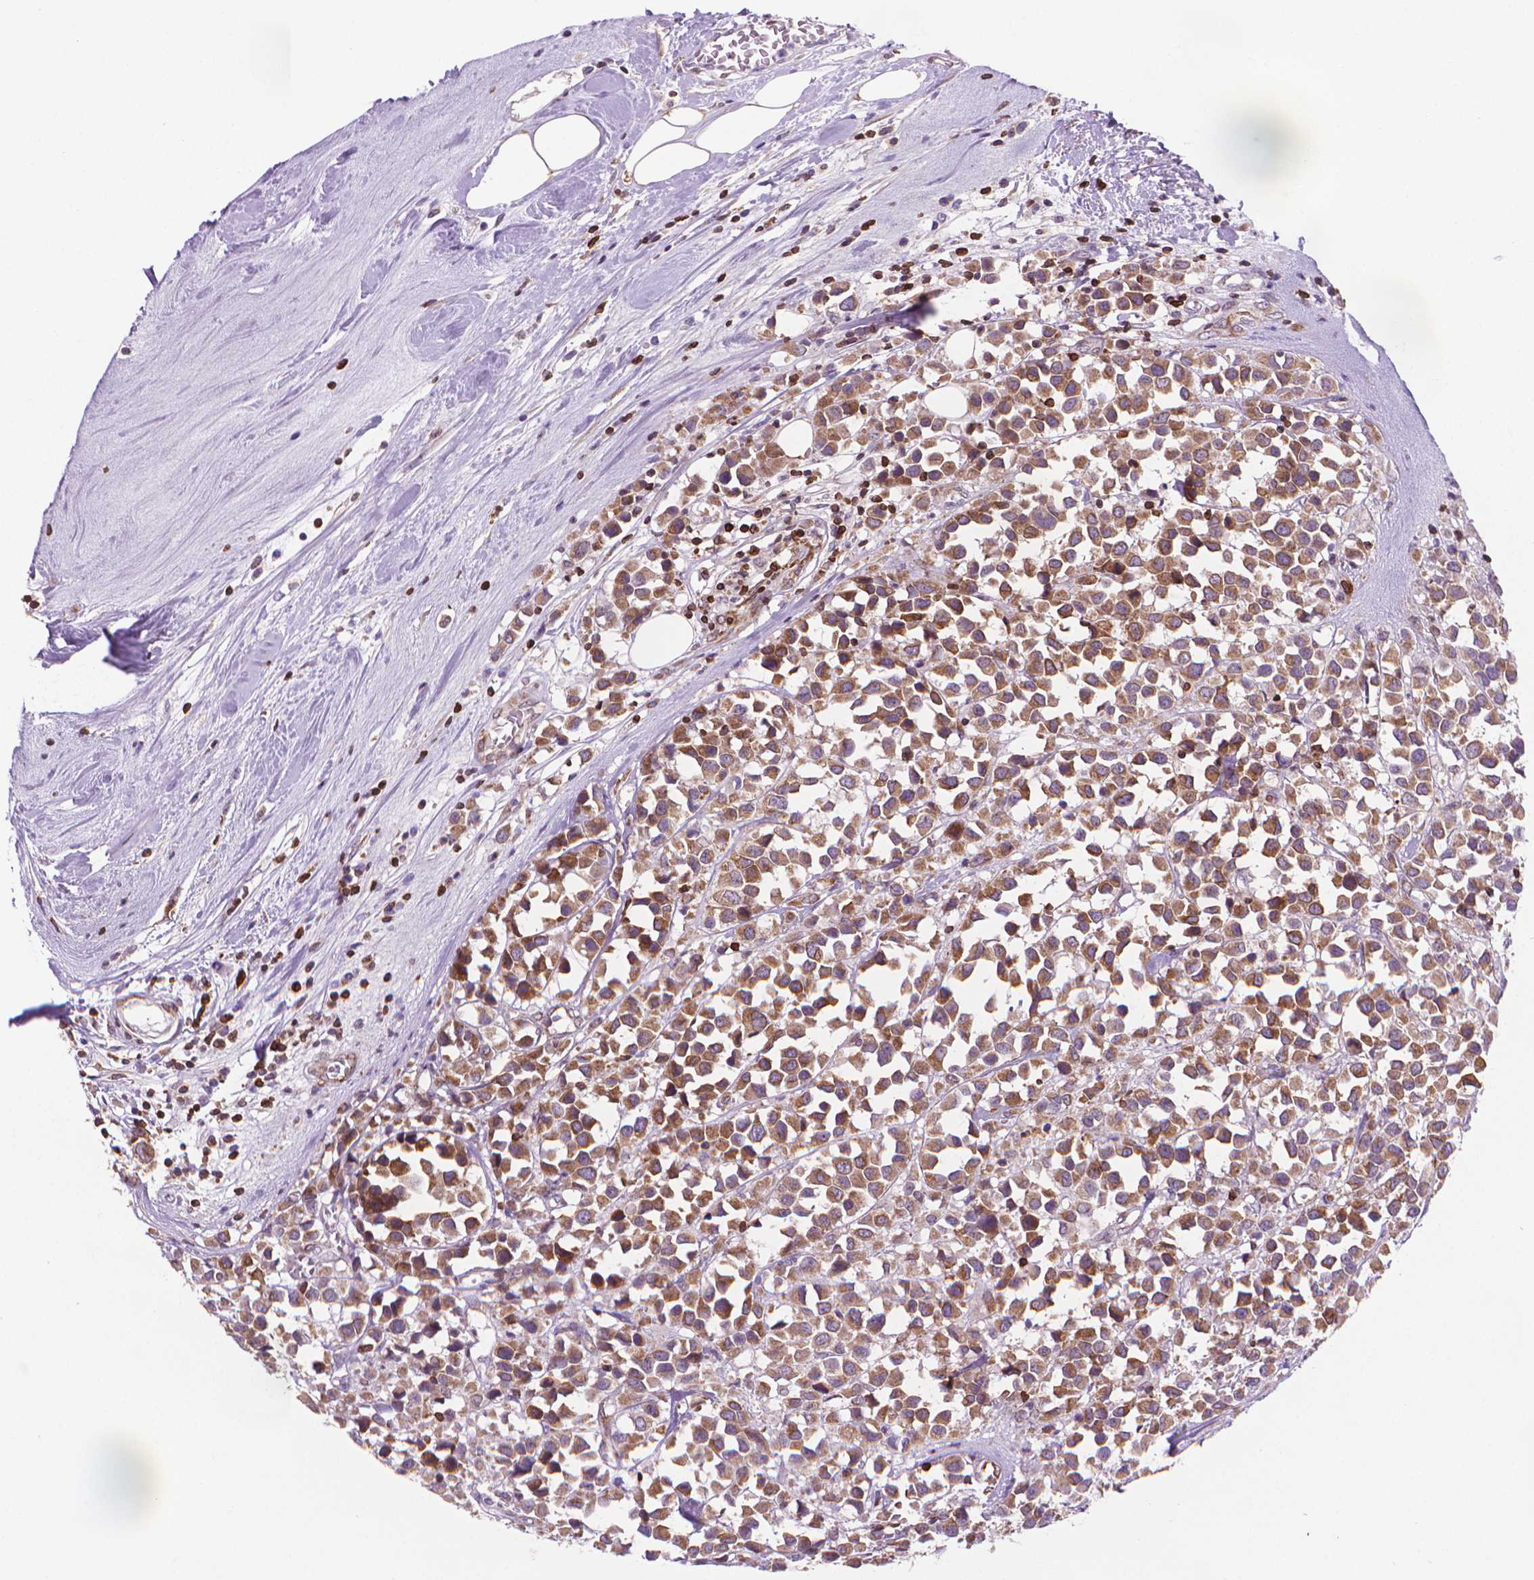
{"staining": {"intensity": "moderate", "quantity": ">75%", "location": "cytoplasmic/membranous"}, "tissue": "breast cancer", "cell_type": "Tumor cells", "image_type": "cancer", "snomed": [{"axis": "morphology", "description": "Duct carcinoma"}, {"axis": "topography", "description": "Breast"}], "caption": "Tumor cells display medium levels of moderate cytoplasmic/membranous positivity in approximately >75% of cells in intraductal carcinoma (breast). Using DAB (3,3'-diaminobenzidine) (brown) and hematoxylin (blue) stains, captured at high magnification using brightfield microscopy.", "gene": "BCL2", "patient": {"sex": "female", "age": 61}}